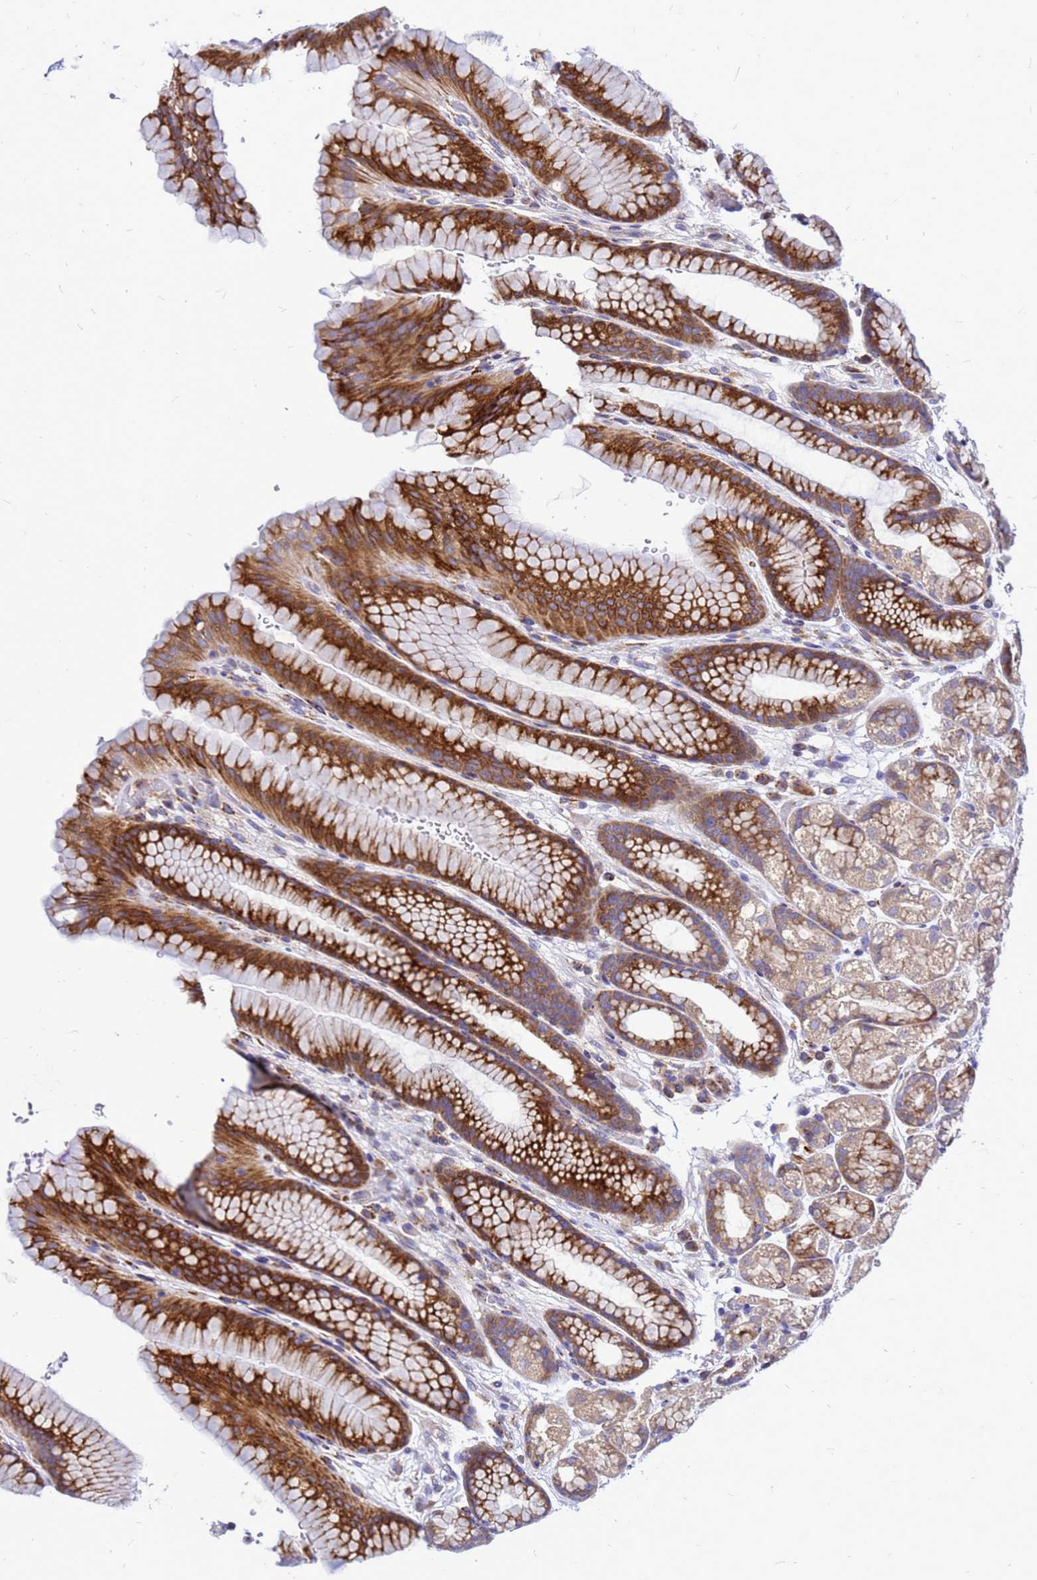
{"staining": {"intensity": "strong", "quantity": "25%-75%", "location": "cytoplasmic/membranous"}, "tissue": "stomach", "cell_type": "Glandular cells", "image_type": "normal", "snomed": [{"axis": "morphology", "description": "Normal tissue, NOS"}, {"axis": "morphology", "description": "Adenocarcinoma, NOS"}, {"axis": "topography", "description": "Stomach"}], "caption": "Immunohistochemical staining of unremarkable human stomach displays 25%-75% levels of strong cytoplasmic/membranous protein staining in approximately 25%-75% of glandular cells. (IHC, brightfield microscopy, high magnification).", "gene": "FHIP1A", "patient": {"sex": "male", "age": 57}}